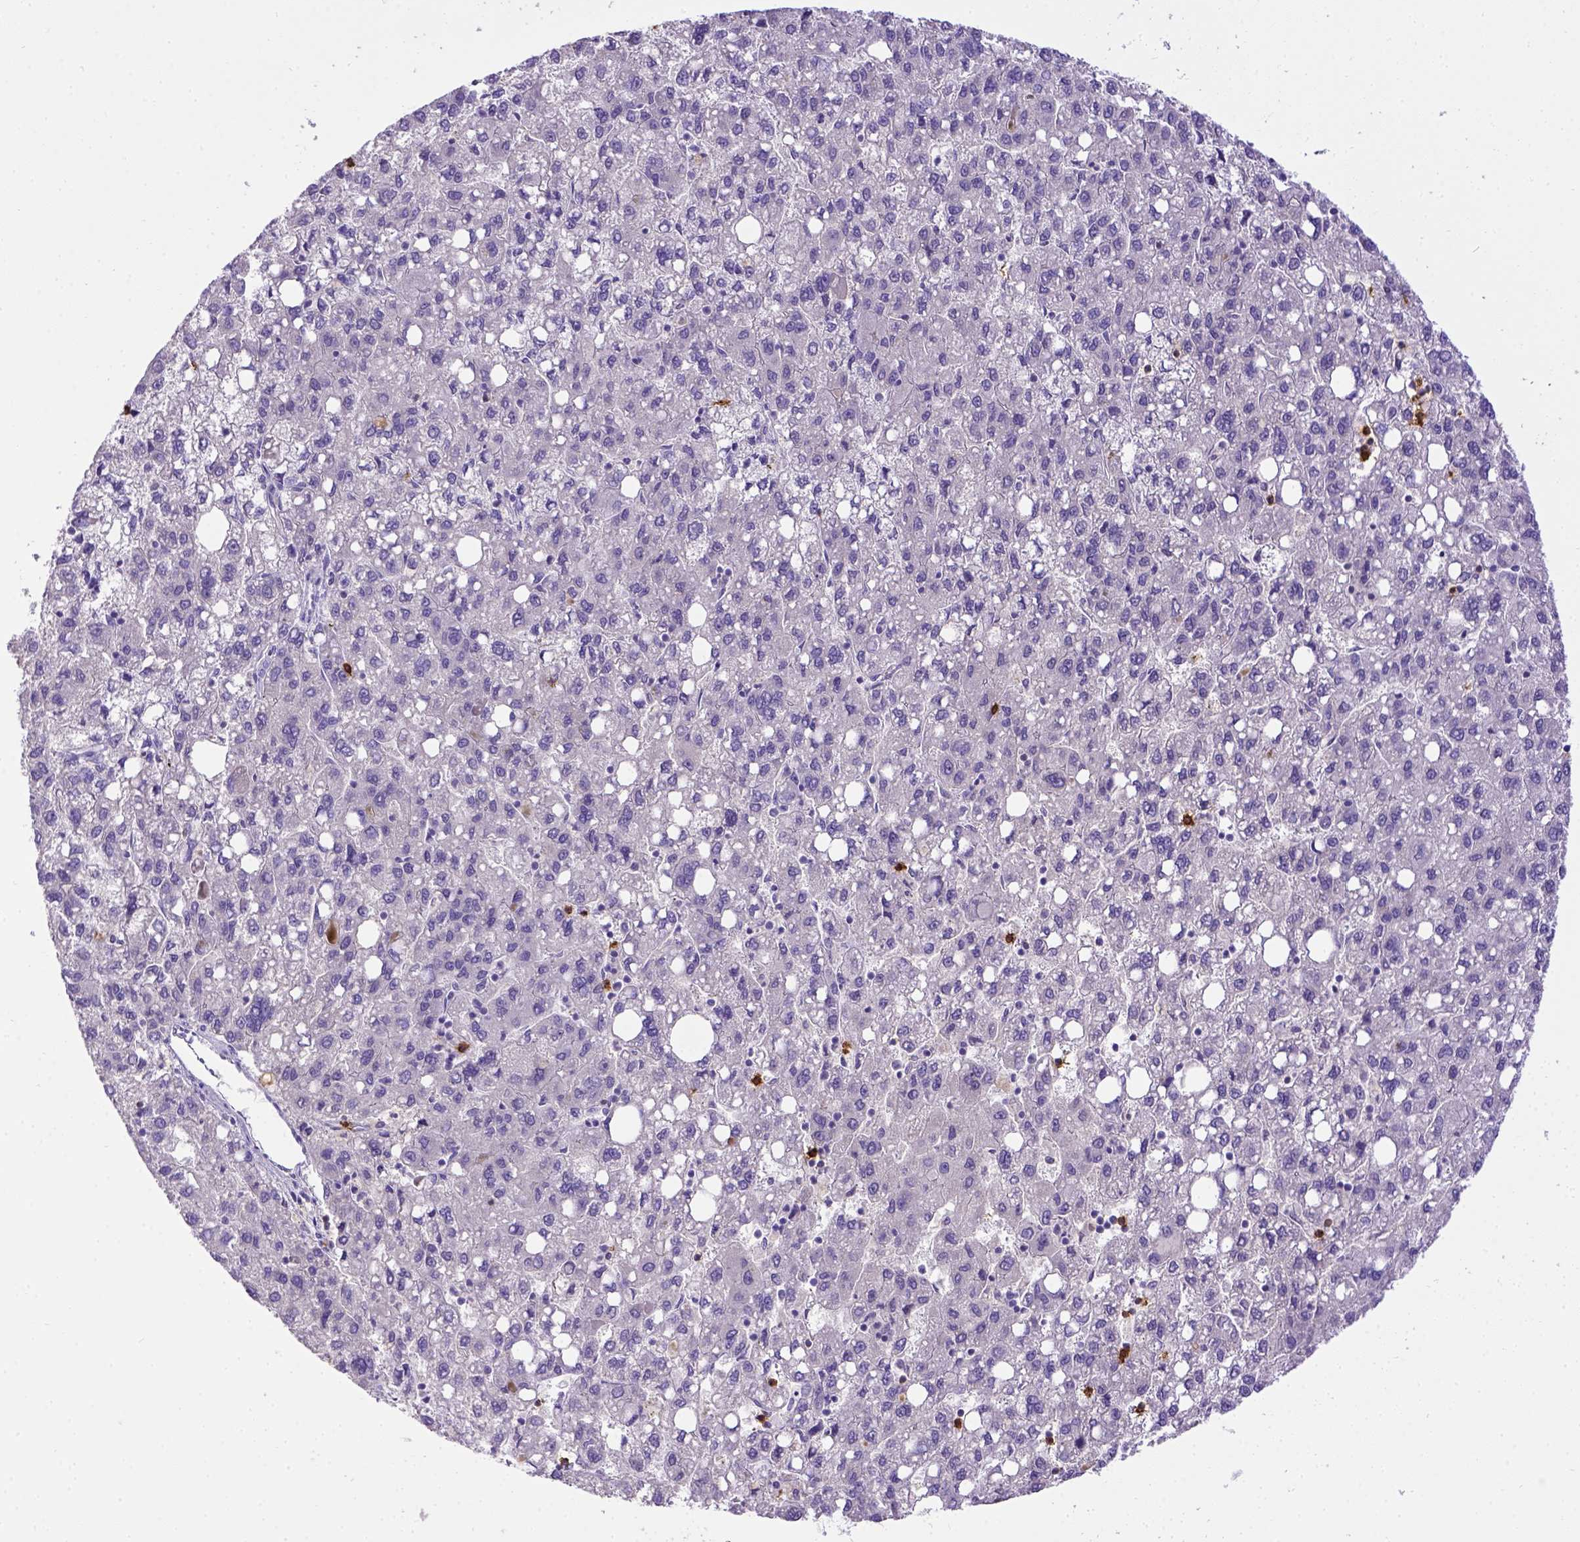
{"staining": {"intensity": "negative", "quantity": "none", "location": "none"}, "tissue": "liver cancer", "cell_type": "Tumor cells", "image_type": "cancer", "snomed": [{"axis": "morphology", "description": "Carcinoma, Hepatocellular, NOS"}, {"axis": "topography", "description": "Liver"}], "caption": "Micrograph shows no significant protein positivity in tumor cells of liver cancer. (Stains: DAB immunohistochemistry (IHC) with hematoxylin counter stain, Microscopy: brightfield microscopy at high magnification).", "gene": "B3GAT1", "patient": {"sex": "female", "age": 82}}